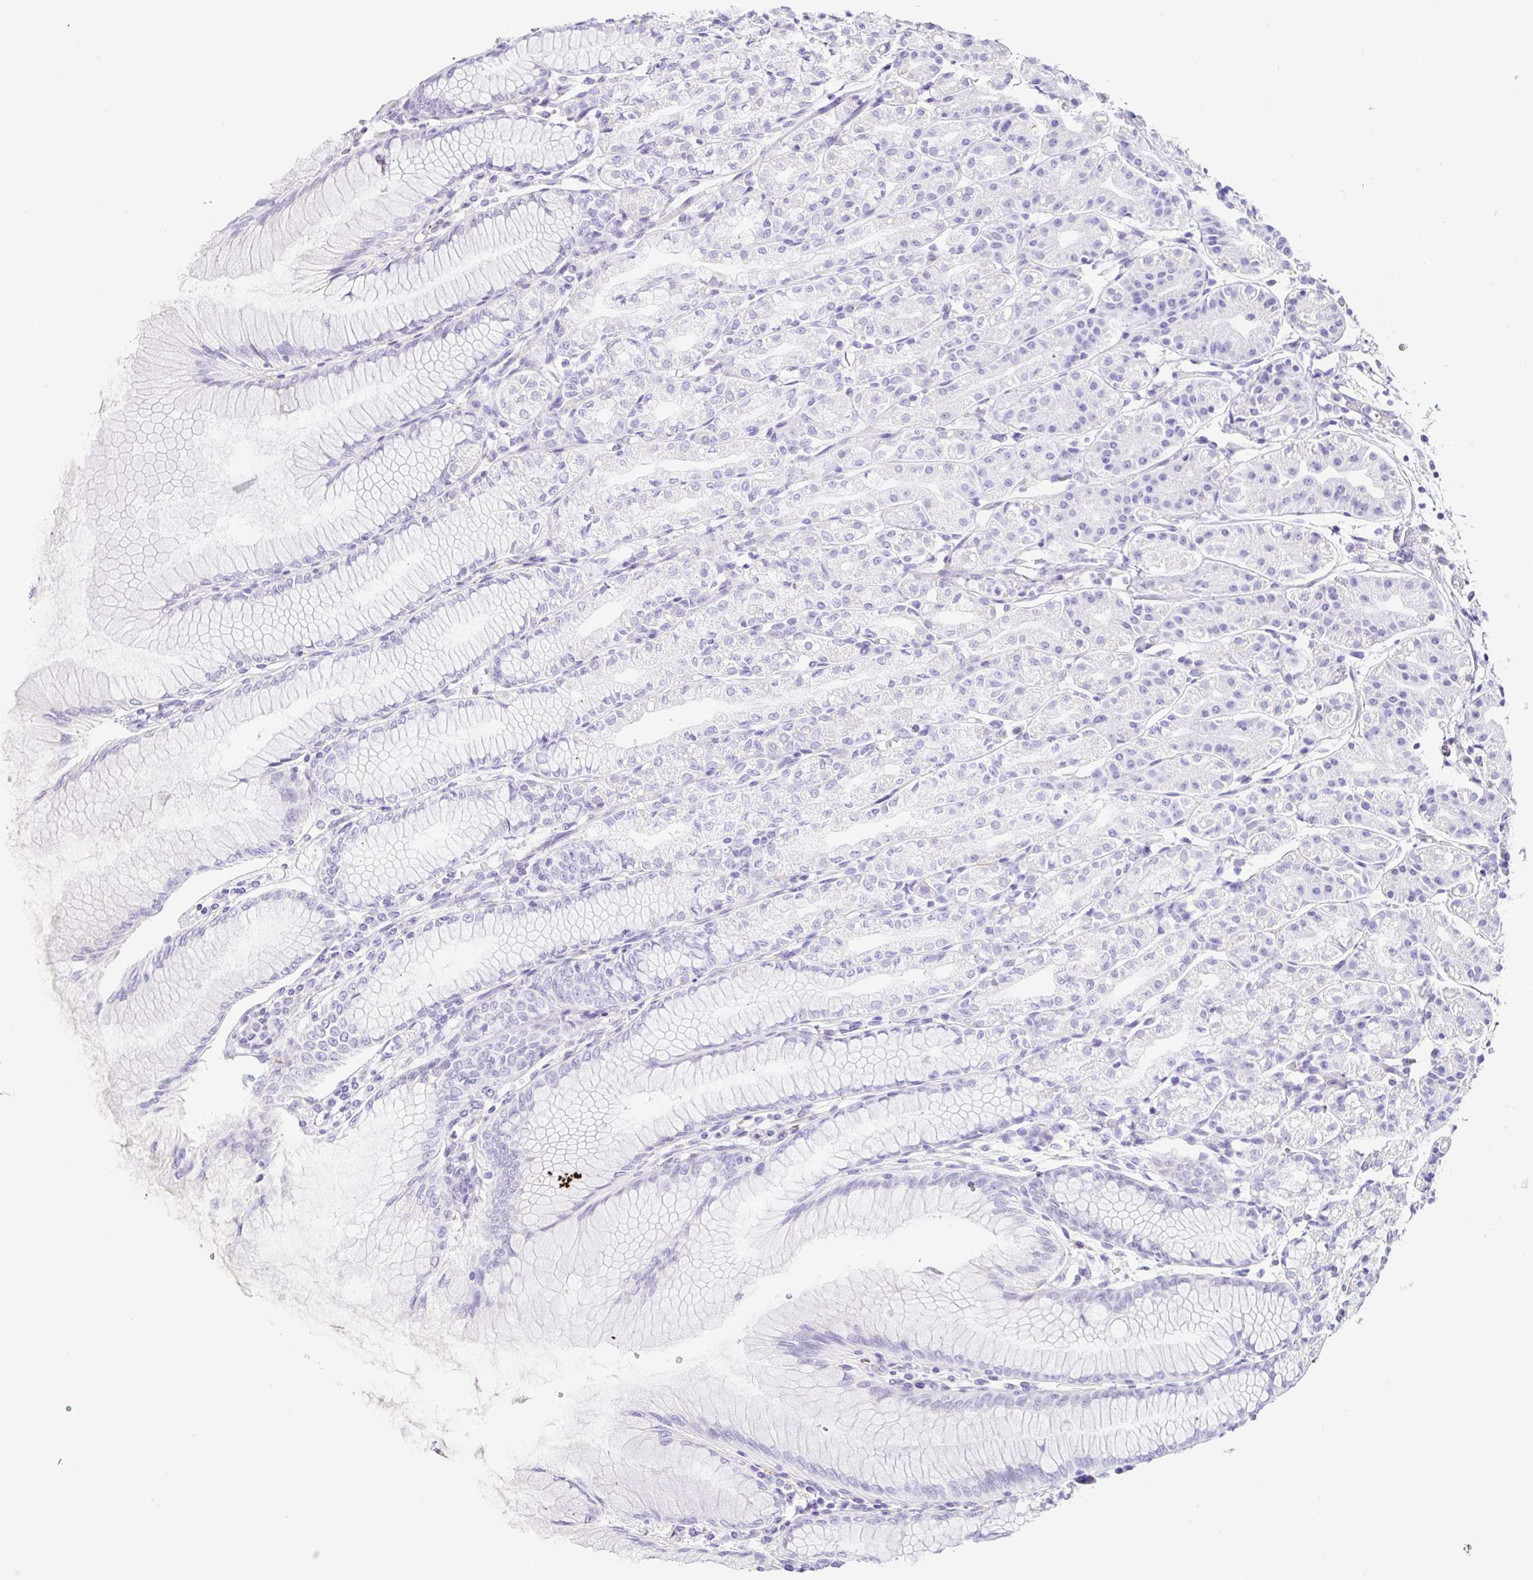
{"staining": {"intensity": "negative", "quantity": "none", "location": "none"}, "tissue": "stomach", "cell_type": "Glandular cells", "image_type": "normal", "snomed": [{"axis": "morphology", "description": "Normal tissue, NOS"}, {"axis": "topography", "description": "Stomach"}], "caption": "A histopathology image of stomach stained for a protein shows no brown staining in glandular cells. (Immunohistochemistry, brightfield microscopy, high magnification).", "gene": "DKK4", "patient": {"sex": "female", "age": 57}}